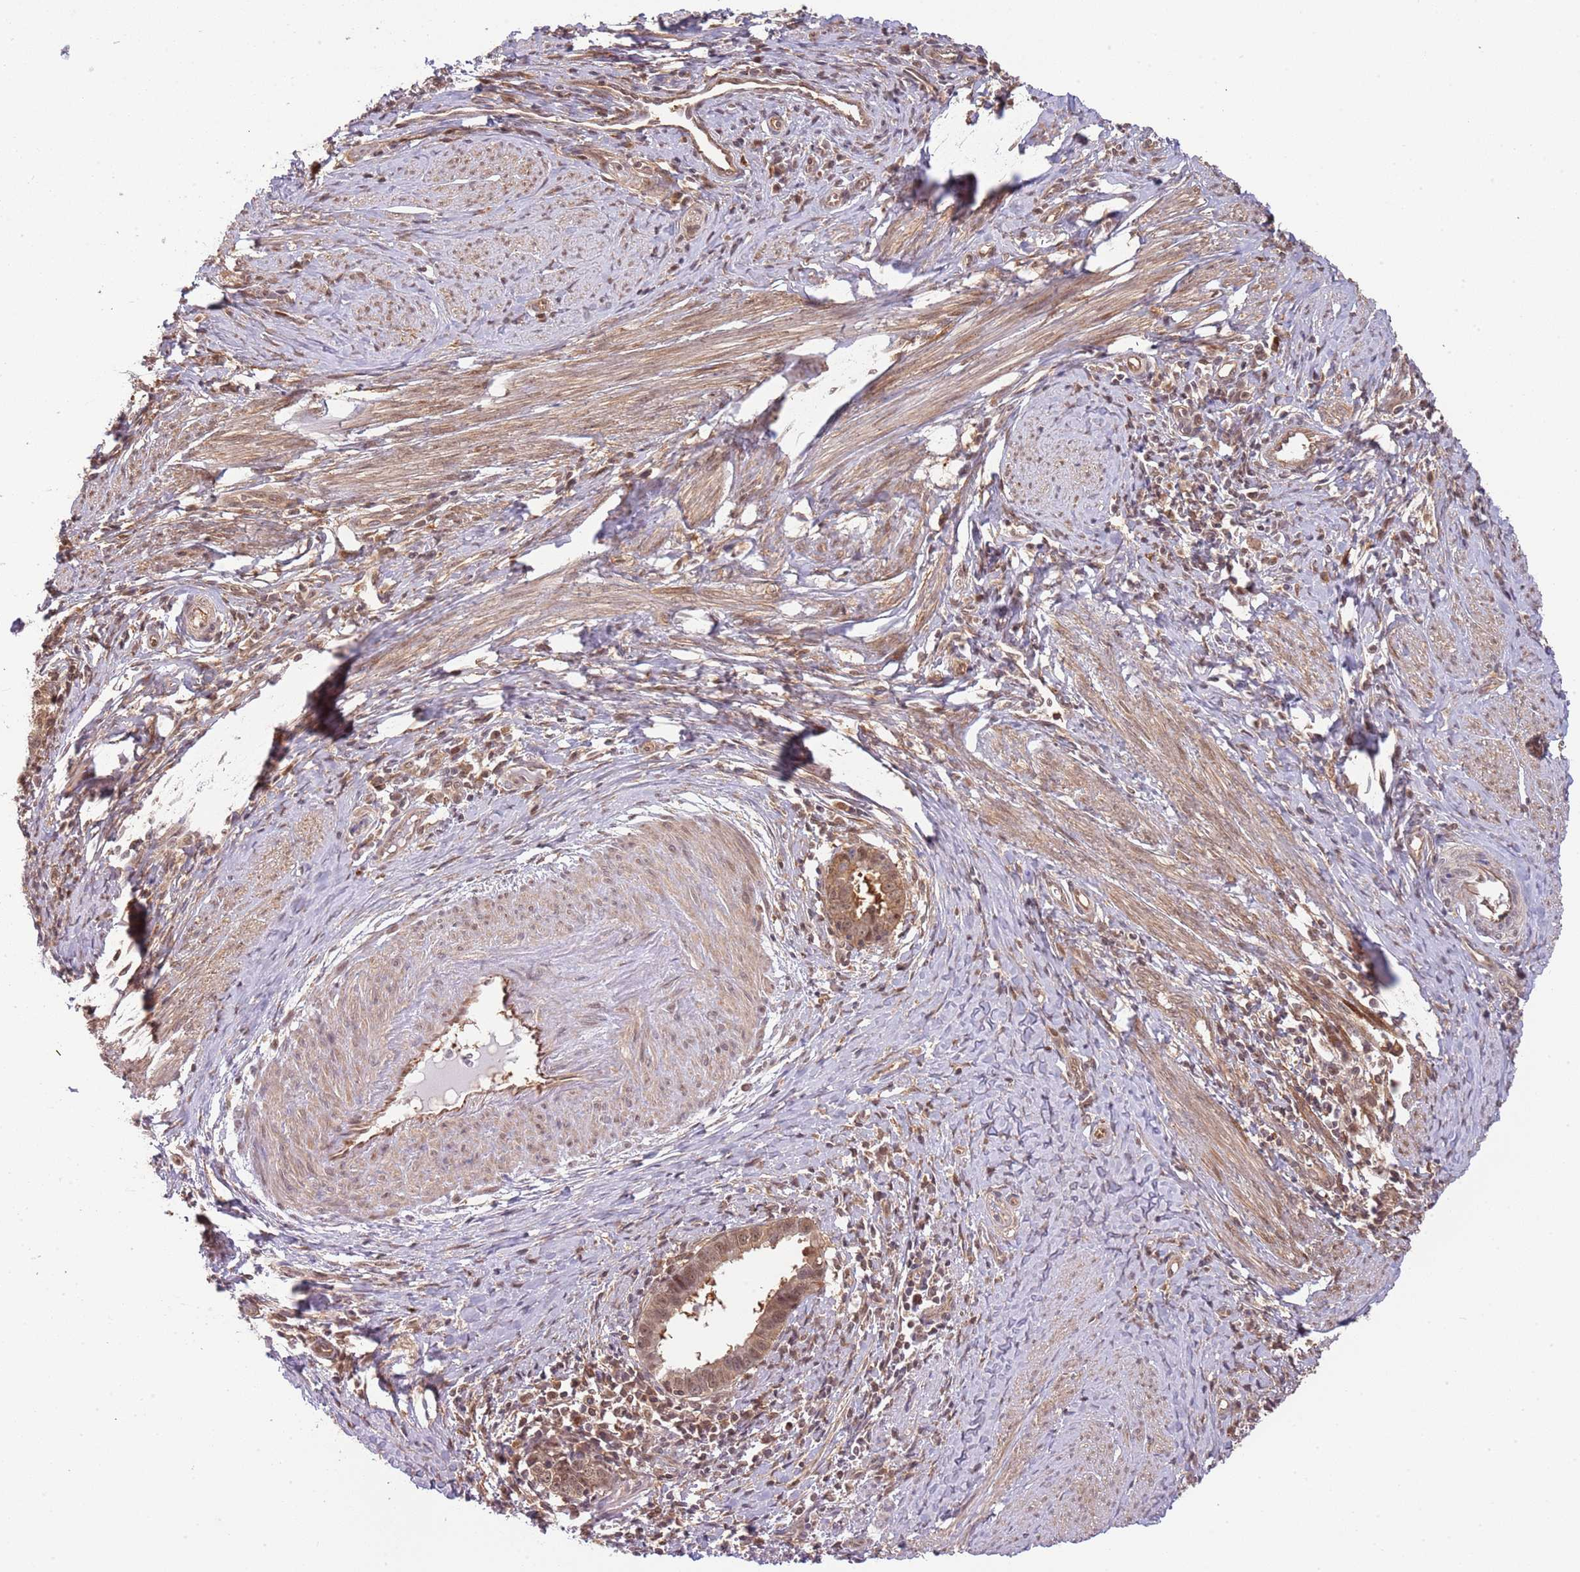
{"staining": {"intensity": "moderate", "quantity": ">75%", "location": "cytoplasmic/membranous,nuclear"}, "tissue": "cervical cancer", "cell_type": "Tumor cells", "image_type": "cancer", "snomed": [{"axis": "morphology", "description": "Adenocarcinoma, NOS"}, {"axis": "topography", "description": "Cervix"}], "caption": "A medium amount of moderate cytoplasmic/membranous and nuclear staining is appreciated in about >75% of tumor cells in cervical cancer (adenocarcinoma) tissue.", "gene": "PLSCR5", "patient": {"sex": "female", "age": 36}}